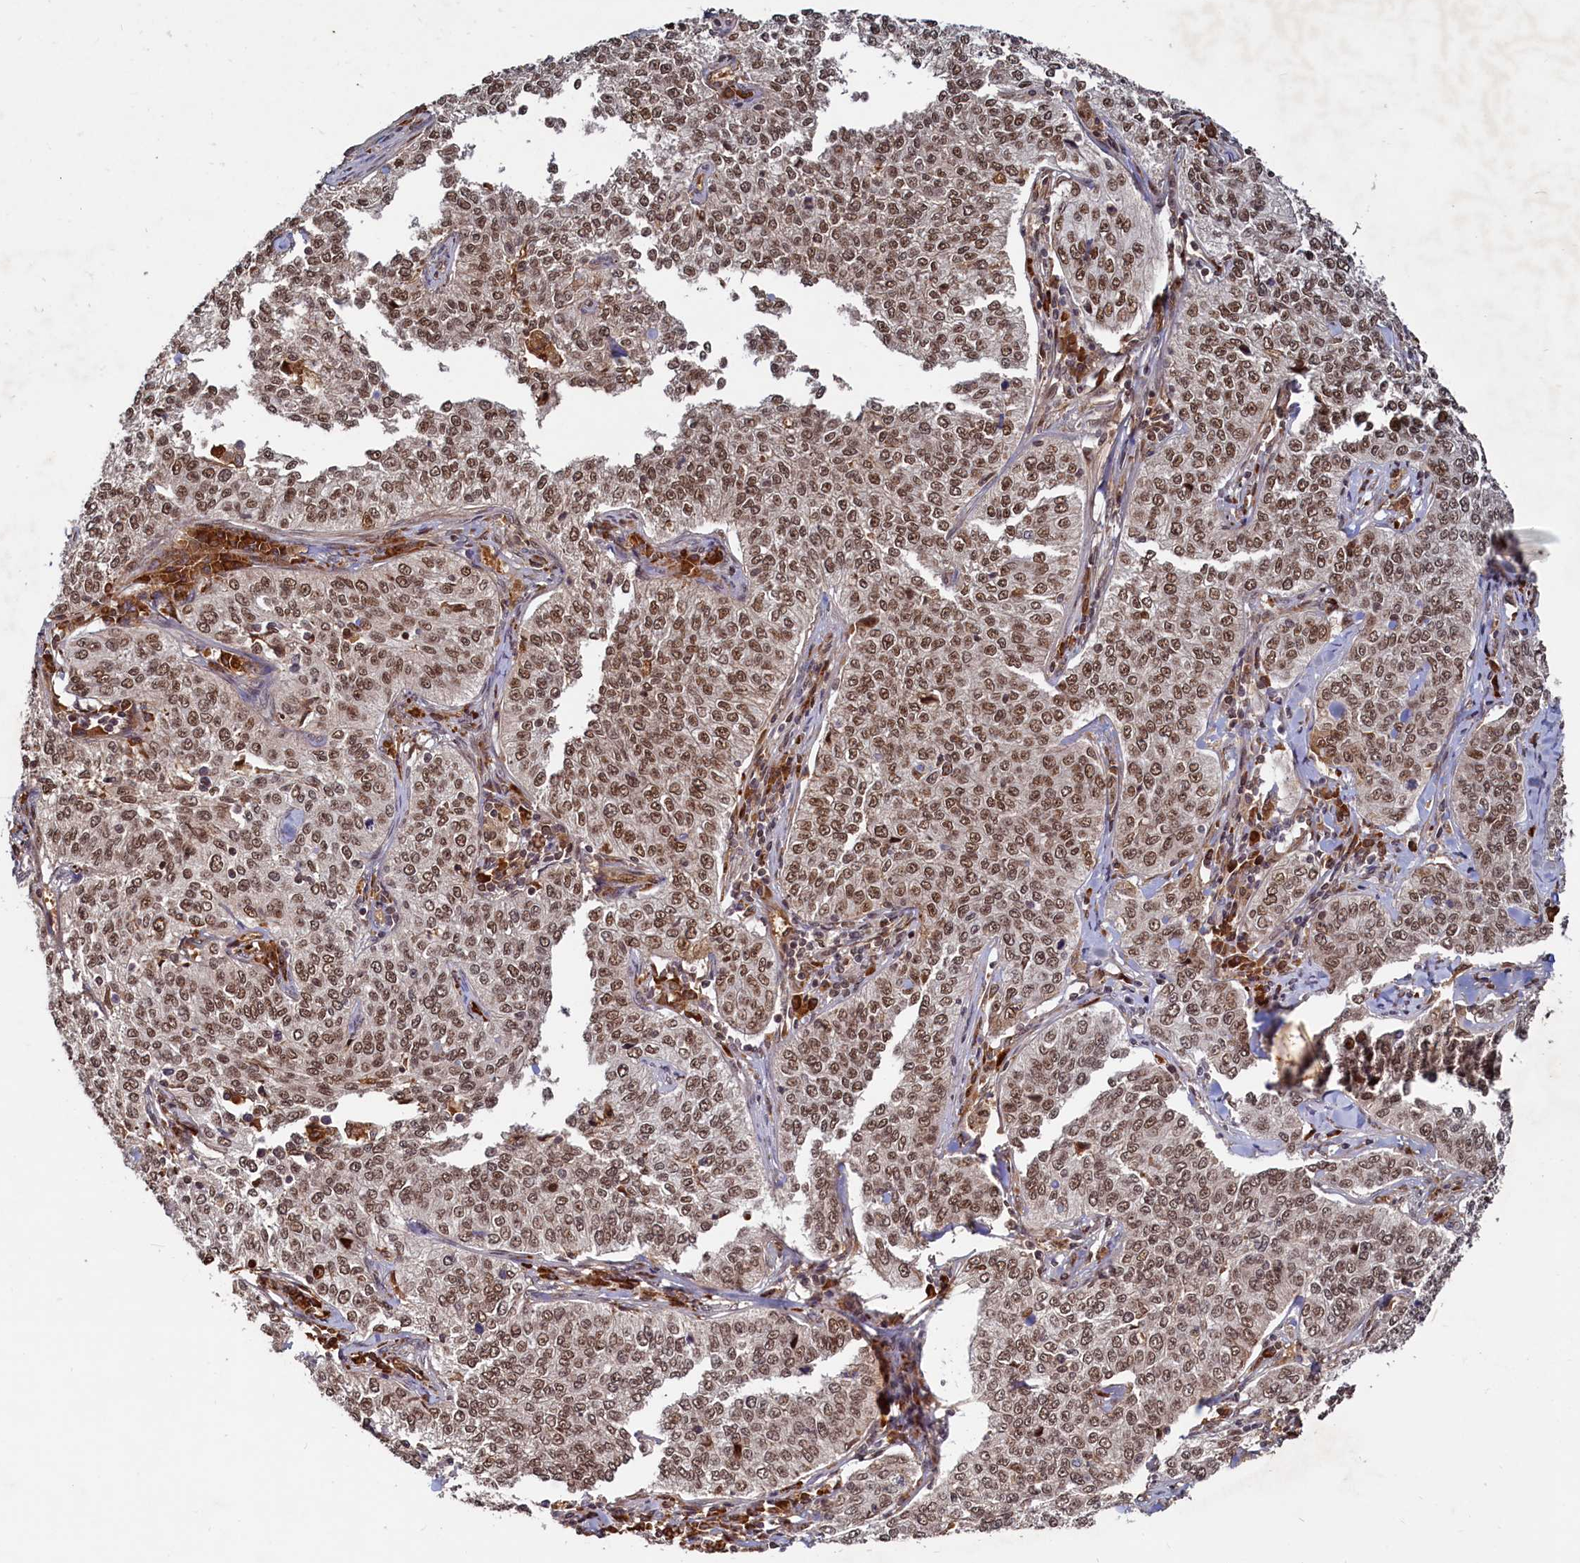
{"staining": {"intensity": "moderate", "quantity": ">75%", "location": "nuclear"}, "tissue": "cervical cancer", "cell_type": "Tumor cells", "image_type": "cancer", "snomed": [{"axis": "morphology", "description": "Squamous cell carcinoma, NOS"}, {"axis": "topography", "description": "Cervix"}], "caption": "Immunohistochemistry (IHC) image of cervical cancer stained for a protein (brown), which exhibits medium levels of moderate nuclear positivity in about >75% of tumor cells.", "gene": "TRAPPC4", "patient": {"sex": "female", "age": 35}}